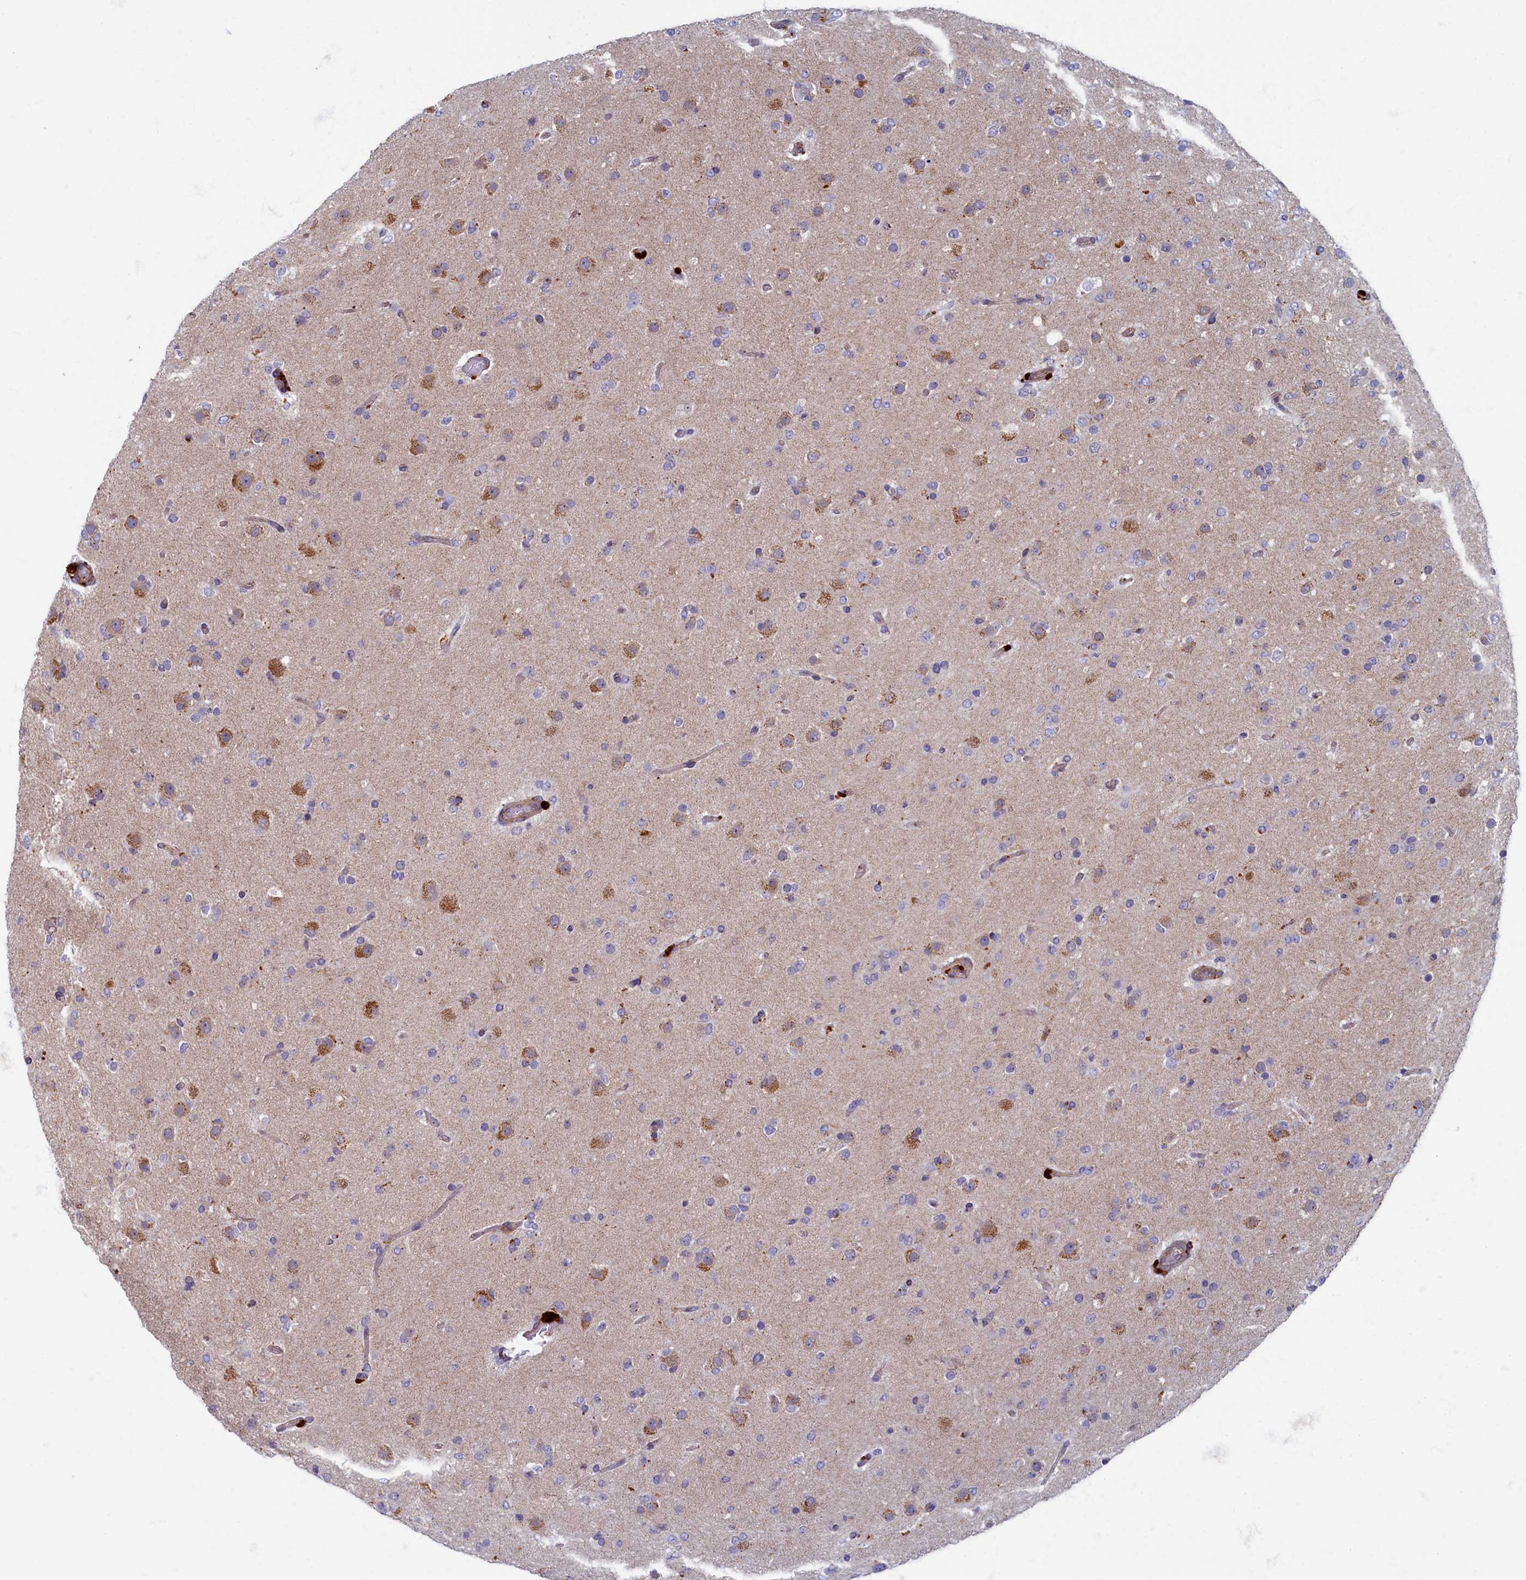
{"staining": {"intensity": "negative", "quantity": "none", "location": "none"}, "tissue": "glioma", "cell_type": "Tumor cells", "image_type": "cancer", "snomed": [{"axis": "morphology", "description": "Glioma, malignant, Low grade"}, {"axis": "topography", "description": "Brain"}], "caption": "Malignant glioma (low-grade) stained for a protein using immunohistochemistry (IHC) demonstrates no positivity tumor cells.", "gene": "PSMG2", "patient": {"sex": "male", "age": 65}}